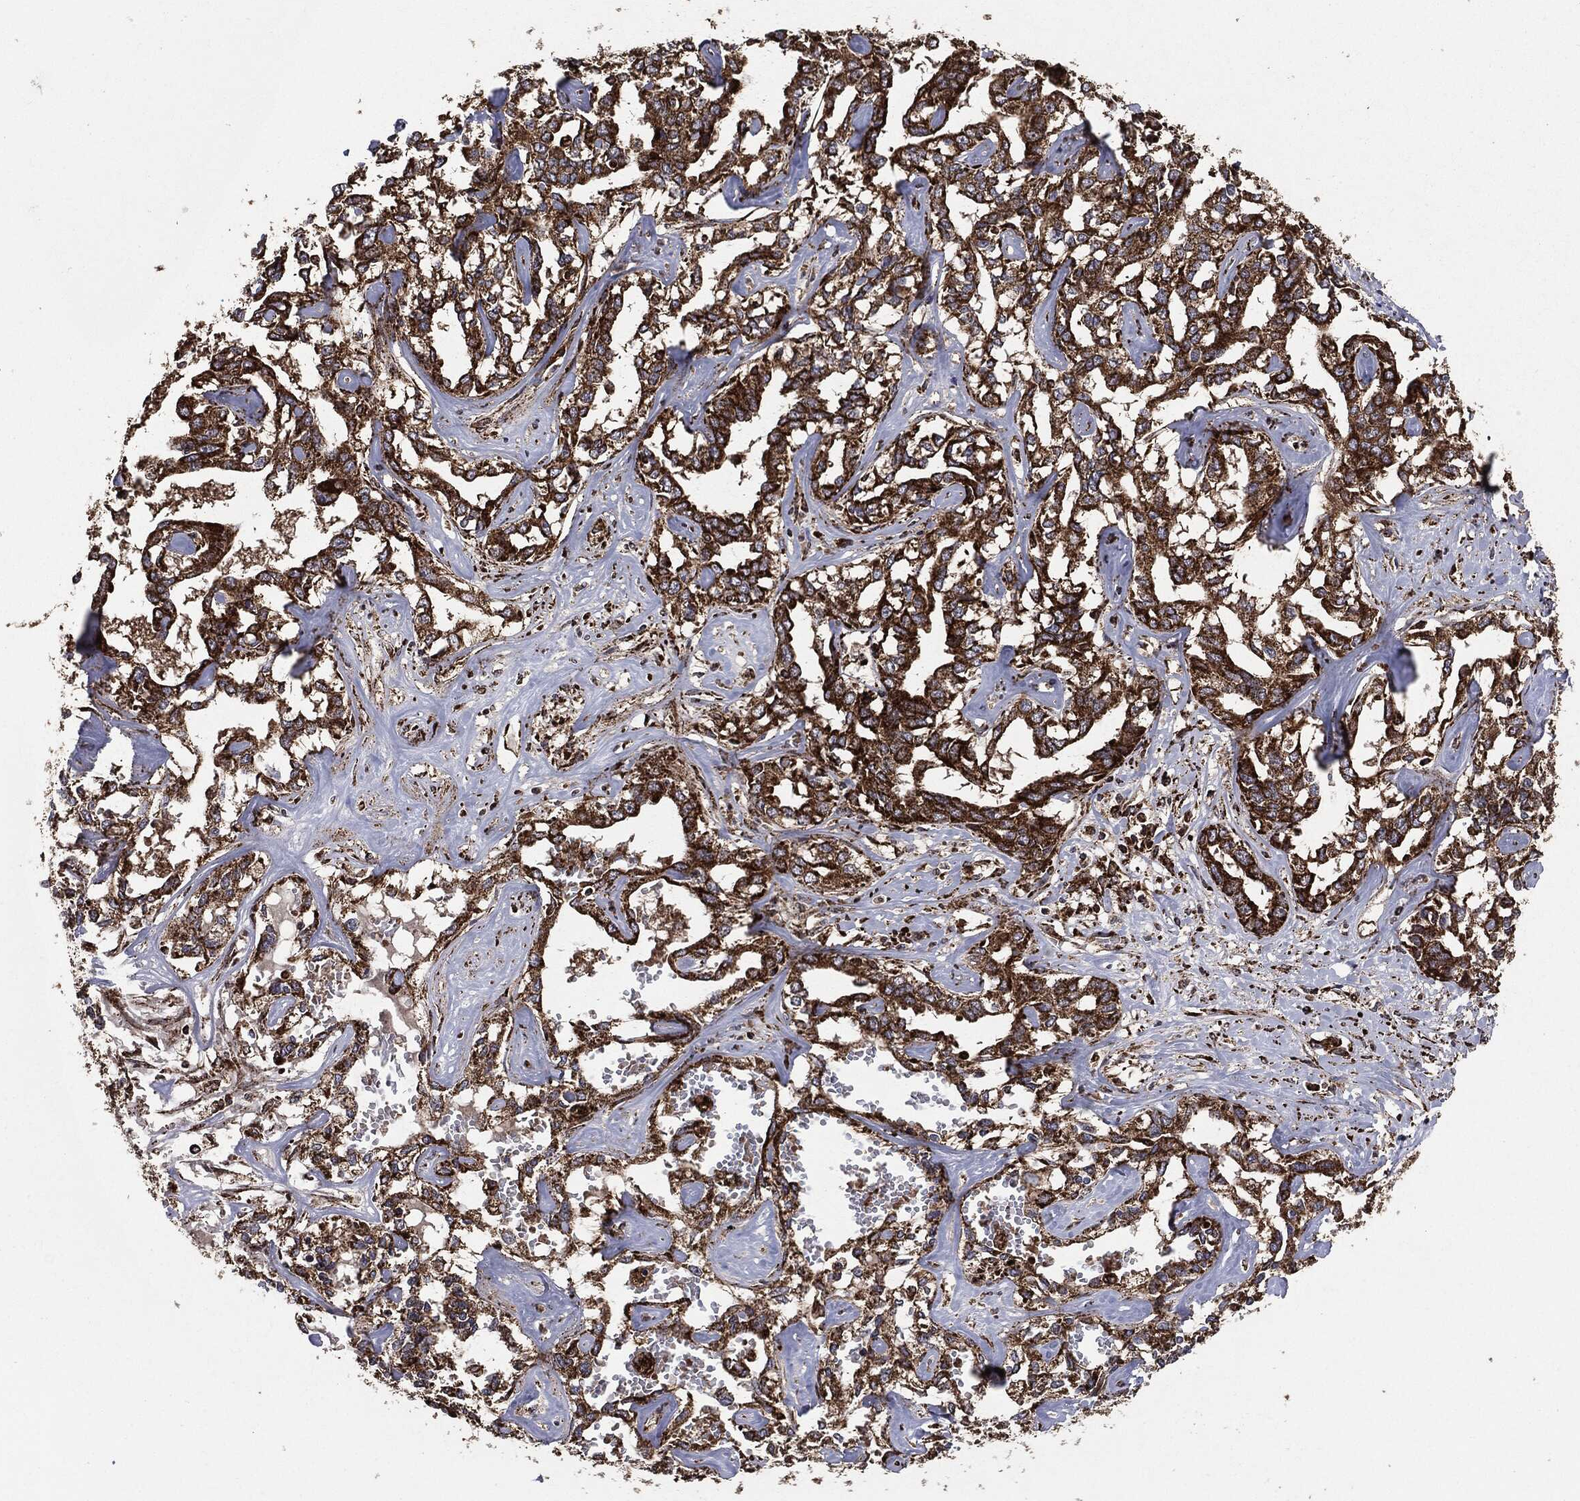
{"staining": {"intensity": "strong", "quantity": ">75%", "location": "cytoplasmic/membranous"}, "tissue": "liver cancer", "cell_type": "Tumor cells", "image_type": "cancer", "snomed": [{"axis": "morphology", "description": "Cholangiocarcinoma"}, {"axis": "topography", "description": "Liver"}], "caption": "Human liver cancer (cholangiocarcinoma) stained with a brown dye reveals strong cytoplasmic/membranous positive staining in about >75% of tumor cells.", "gene": "MAP2K1", "patient": {"sex": "male", "age": 59}}